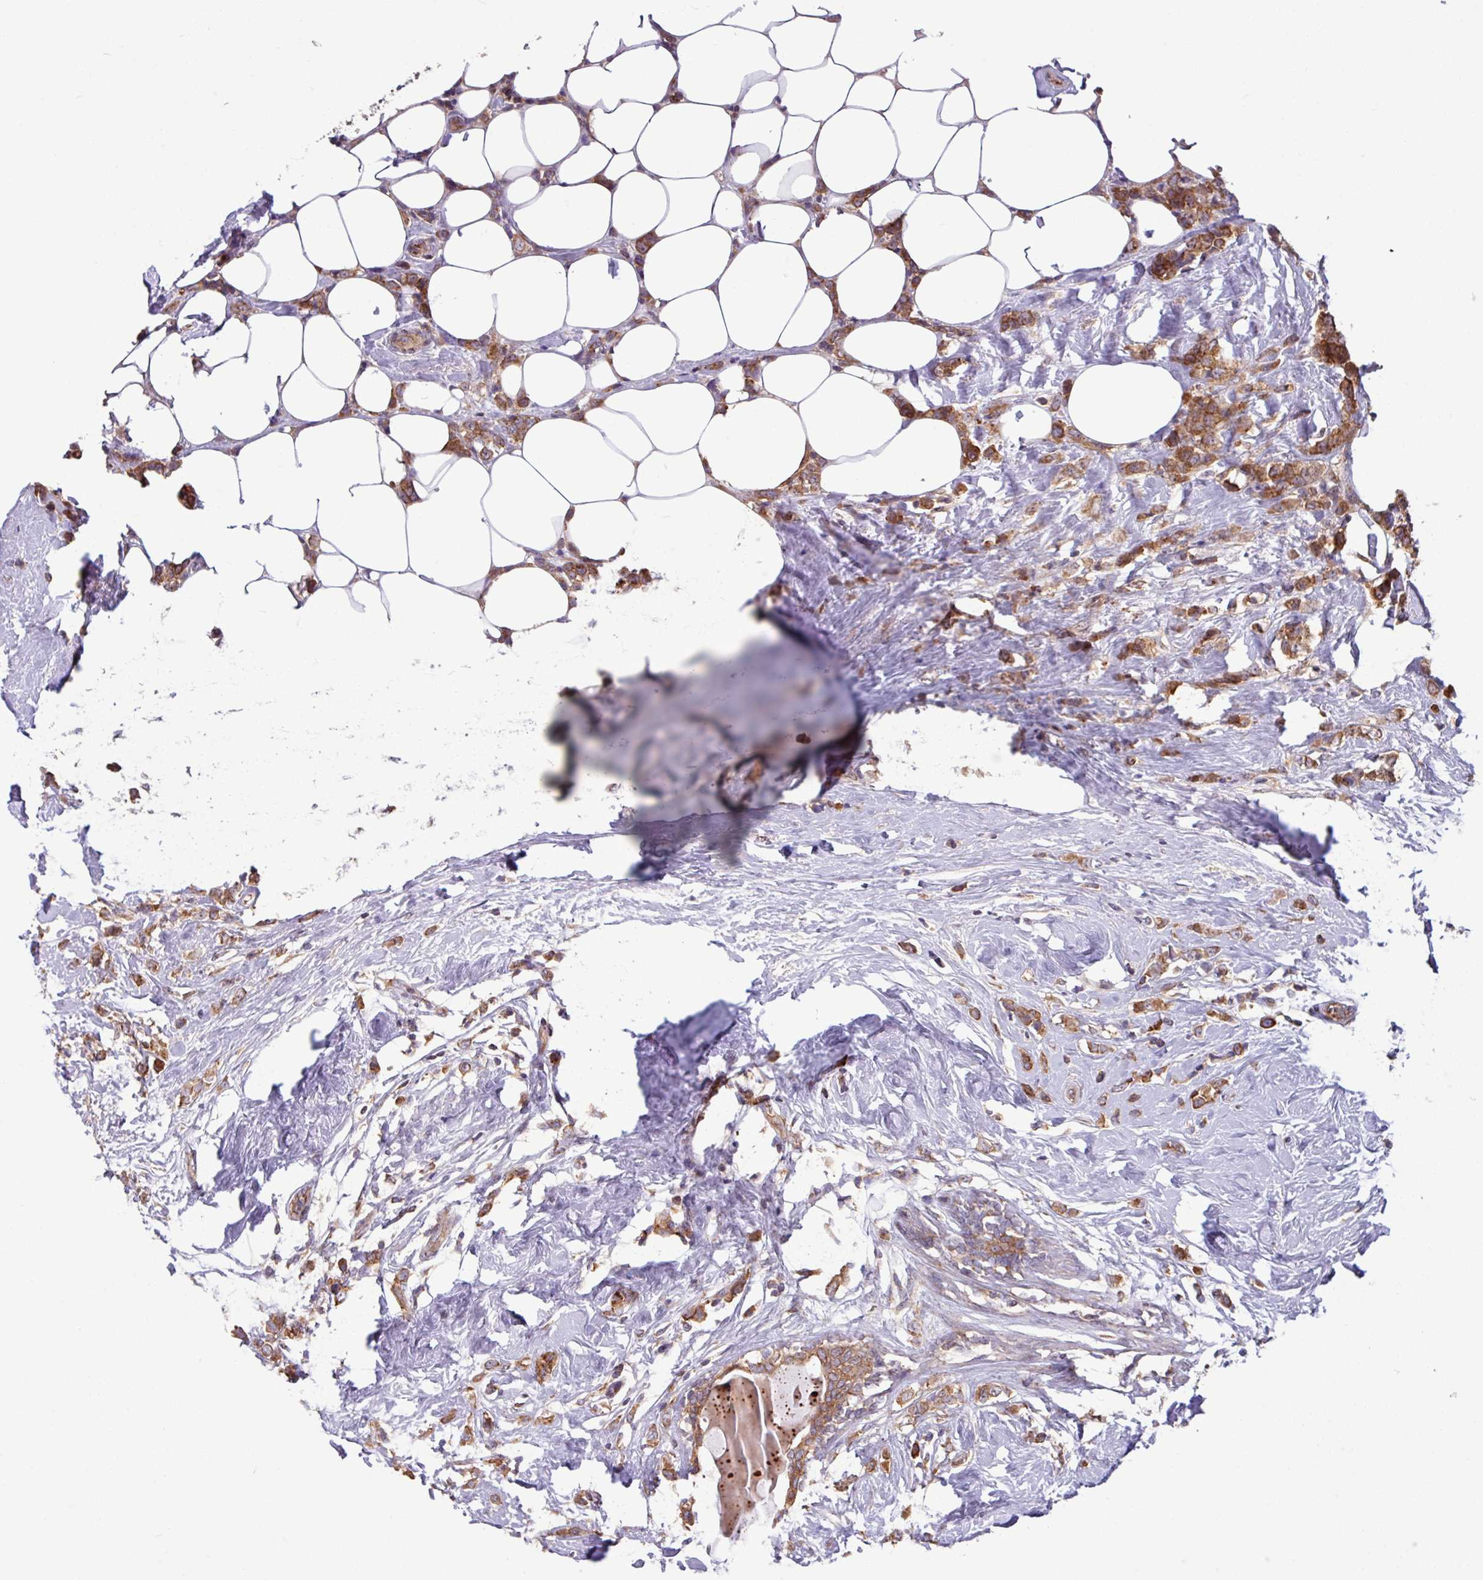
{"staining": {"intensity": "strong", "quantity": ">75%", "location": "cytoplasmic/membranous"}, "tissue": "breast cancer", "cell_type": "Tumor cells", "image_type": "cancer", "snomed": [{"axis": "morphology", "description": "Duct carcinoma"}, {"axis": "topography", "description": "Breast"}], "caption": "Immunohistochemistry micrograph of neoplastic tissue: human infiltrating ductal carcinoma (breast) stained using IHC displays high levels of strong protein expression localized specifically in the cytoplasmic/membranous of tumor cells, appearing as a cytoplasmic/membranous brown color.", "gene": "LSM12", "patient": {"sex": "female", "age": 80}}